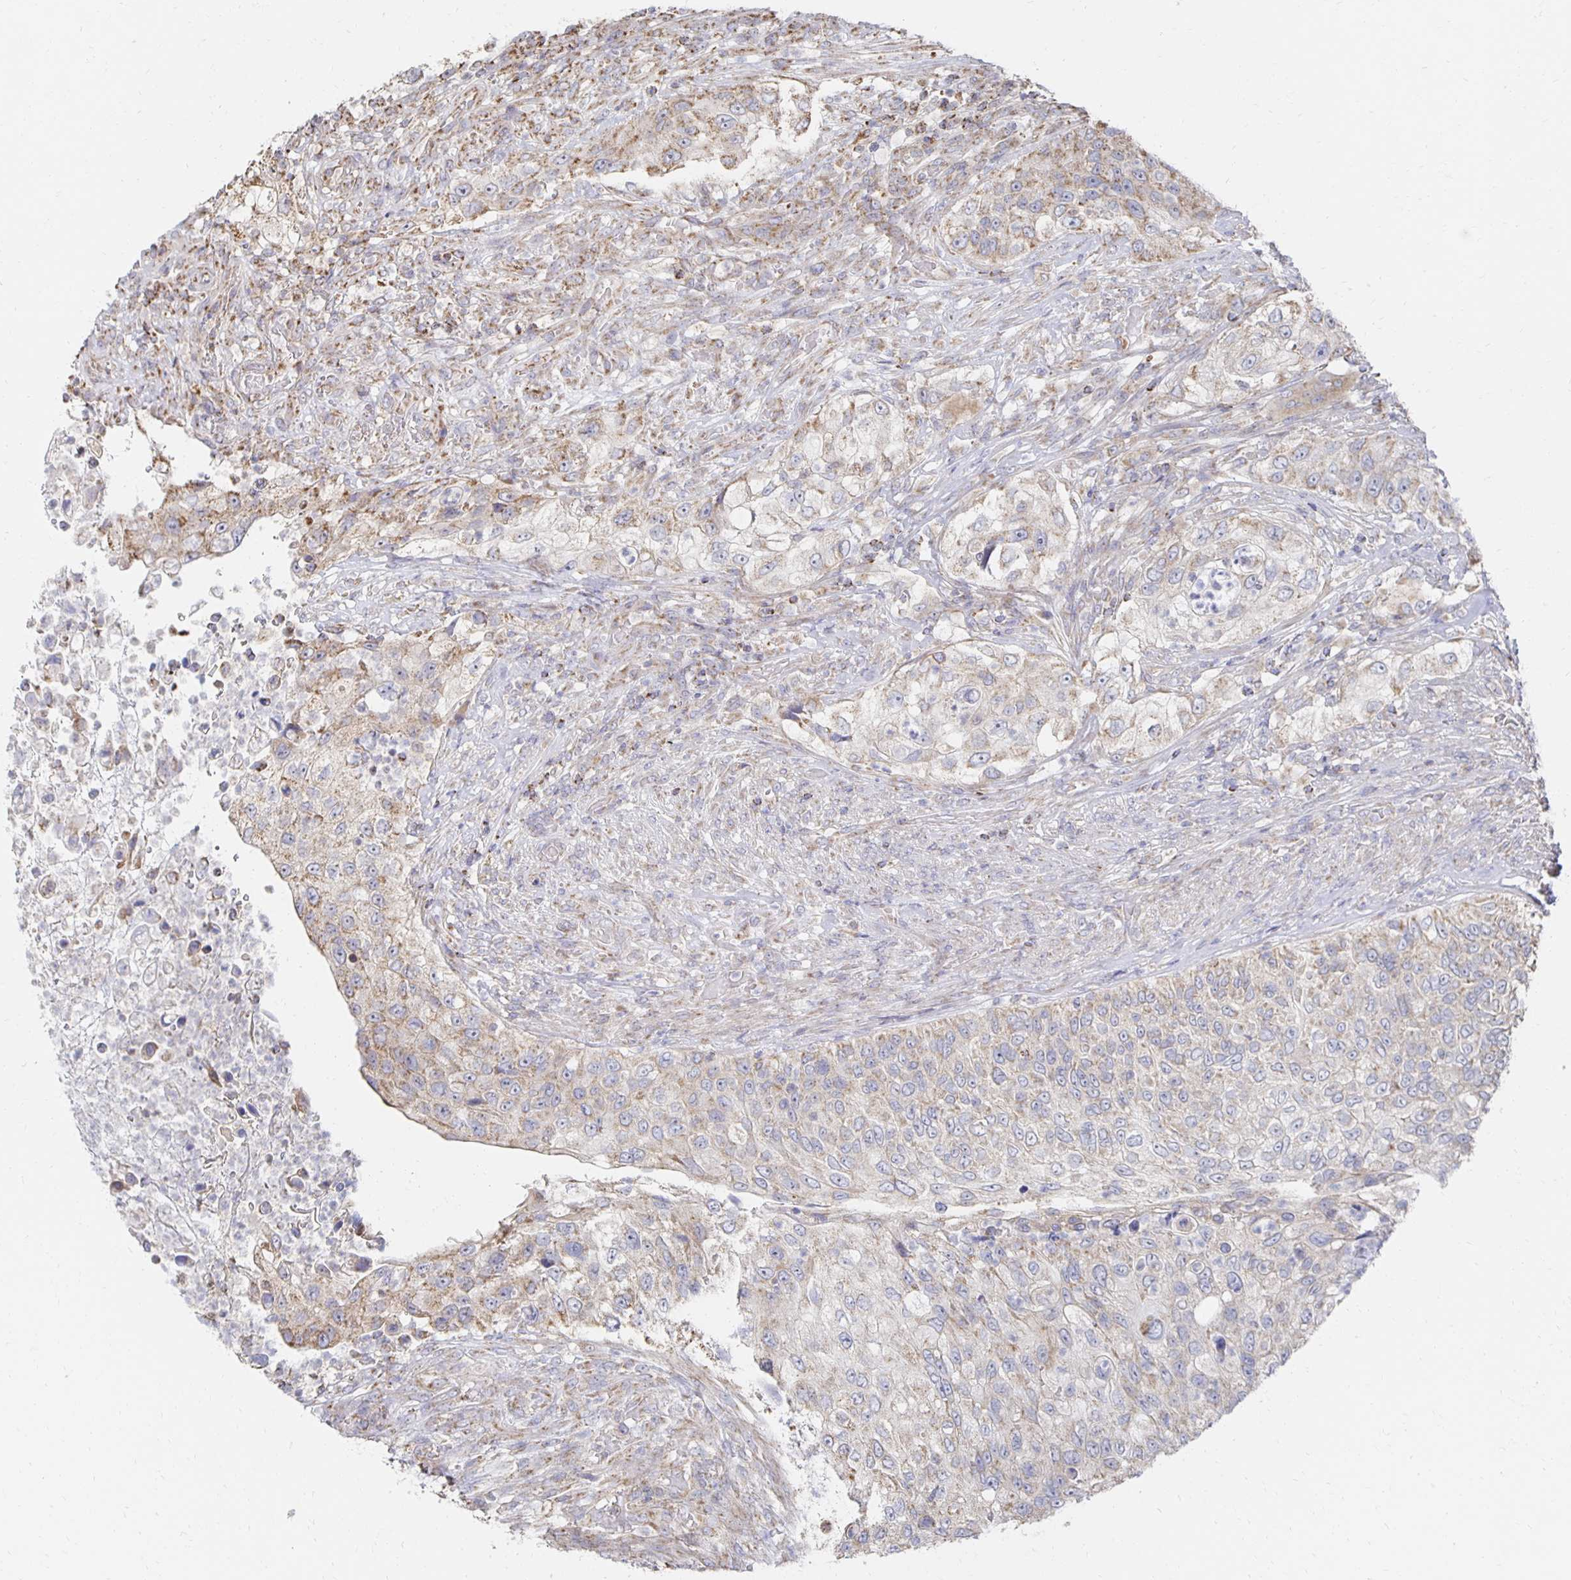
{"staining": {"intensity": "weak", "quantity": "25%-75%", "location": "cytoplasmic/membranous"}, "tissue": "urothelial cancer", "cell_type": "Tumor cells", "image_type": "cancer", "snomed": [{"axis": "morphology", "description": "Urothelial carcinoma, High grade"}, {"axis": "topography", "description": "Urinary bladder"}], "caption": "An immunohistochemistry micrograph of tumor tissue is shown. Protein staining in brown labels weak cytoplasmic/membranous positivity in high-grade urothelial carcinoma within tumor cells.", "gene": "NKX2-8", "patient": {"sex": "female", "age": 60}}